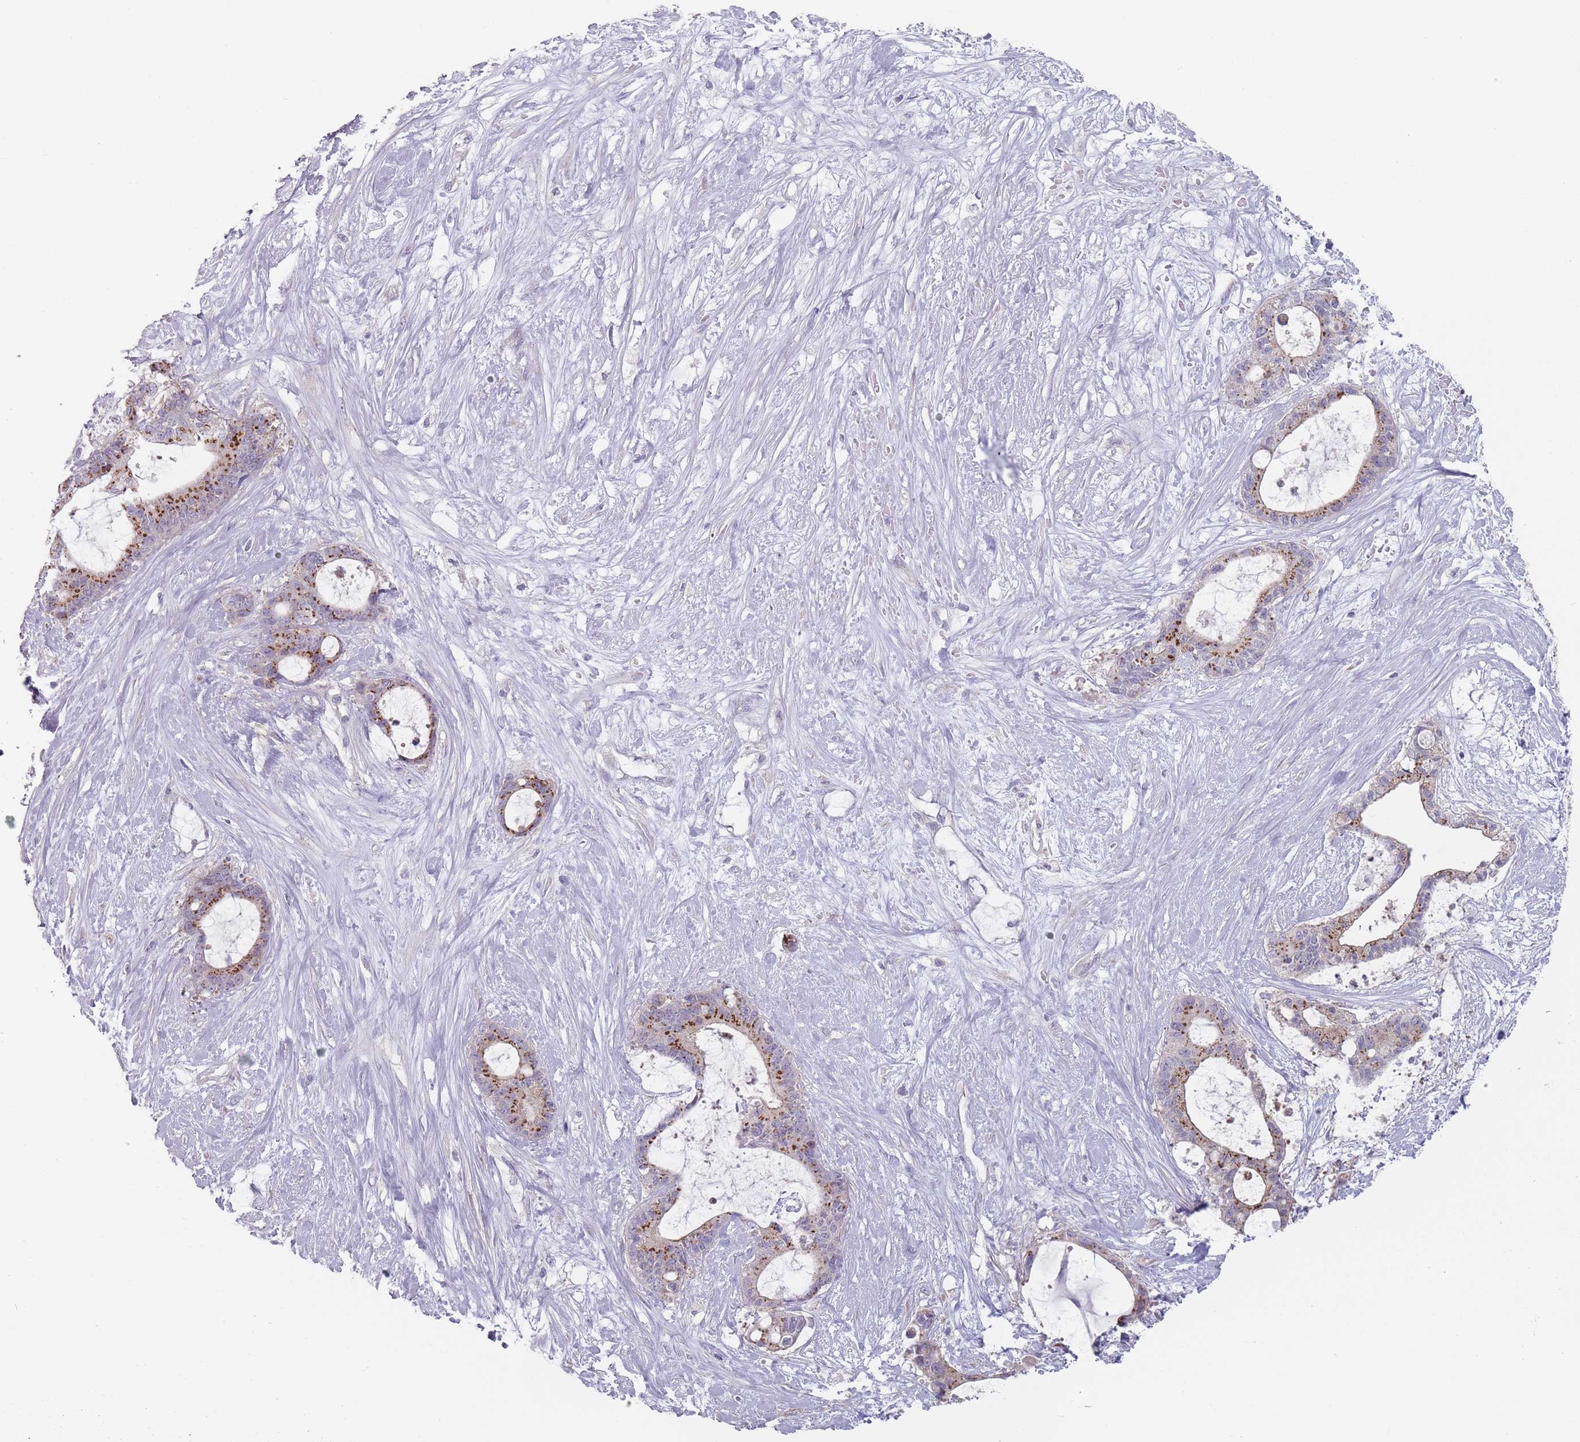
{"staining": {"intensity": "strong", "quantity": "25%-75%", "location": "cytoplasmic/membranous"}, "tissue": "liver cancer", "cell_type": "Tumor cells", "image_type": "cancer", "snomed": [{"axis": "morphology", "description": "Normal tissue, NOS"}, {"axis": "morphology", "description": "Cholangiocarcinoma"}, {"axis": "topography", "description": "Liver"}, {"axis": "topography", "description": "Peripheral nerve tissue"}], "caption": "Liver cancer stained for a protein (brown) exhibits strong cytoplasmic/membranous positive expression in approximately 25%-75% of tumor cells.", "gene": "AKAIN1", "patient": {"sex": "female", "age": 73}}